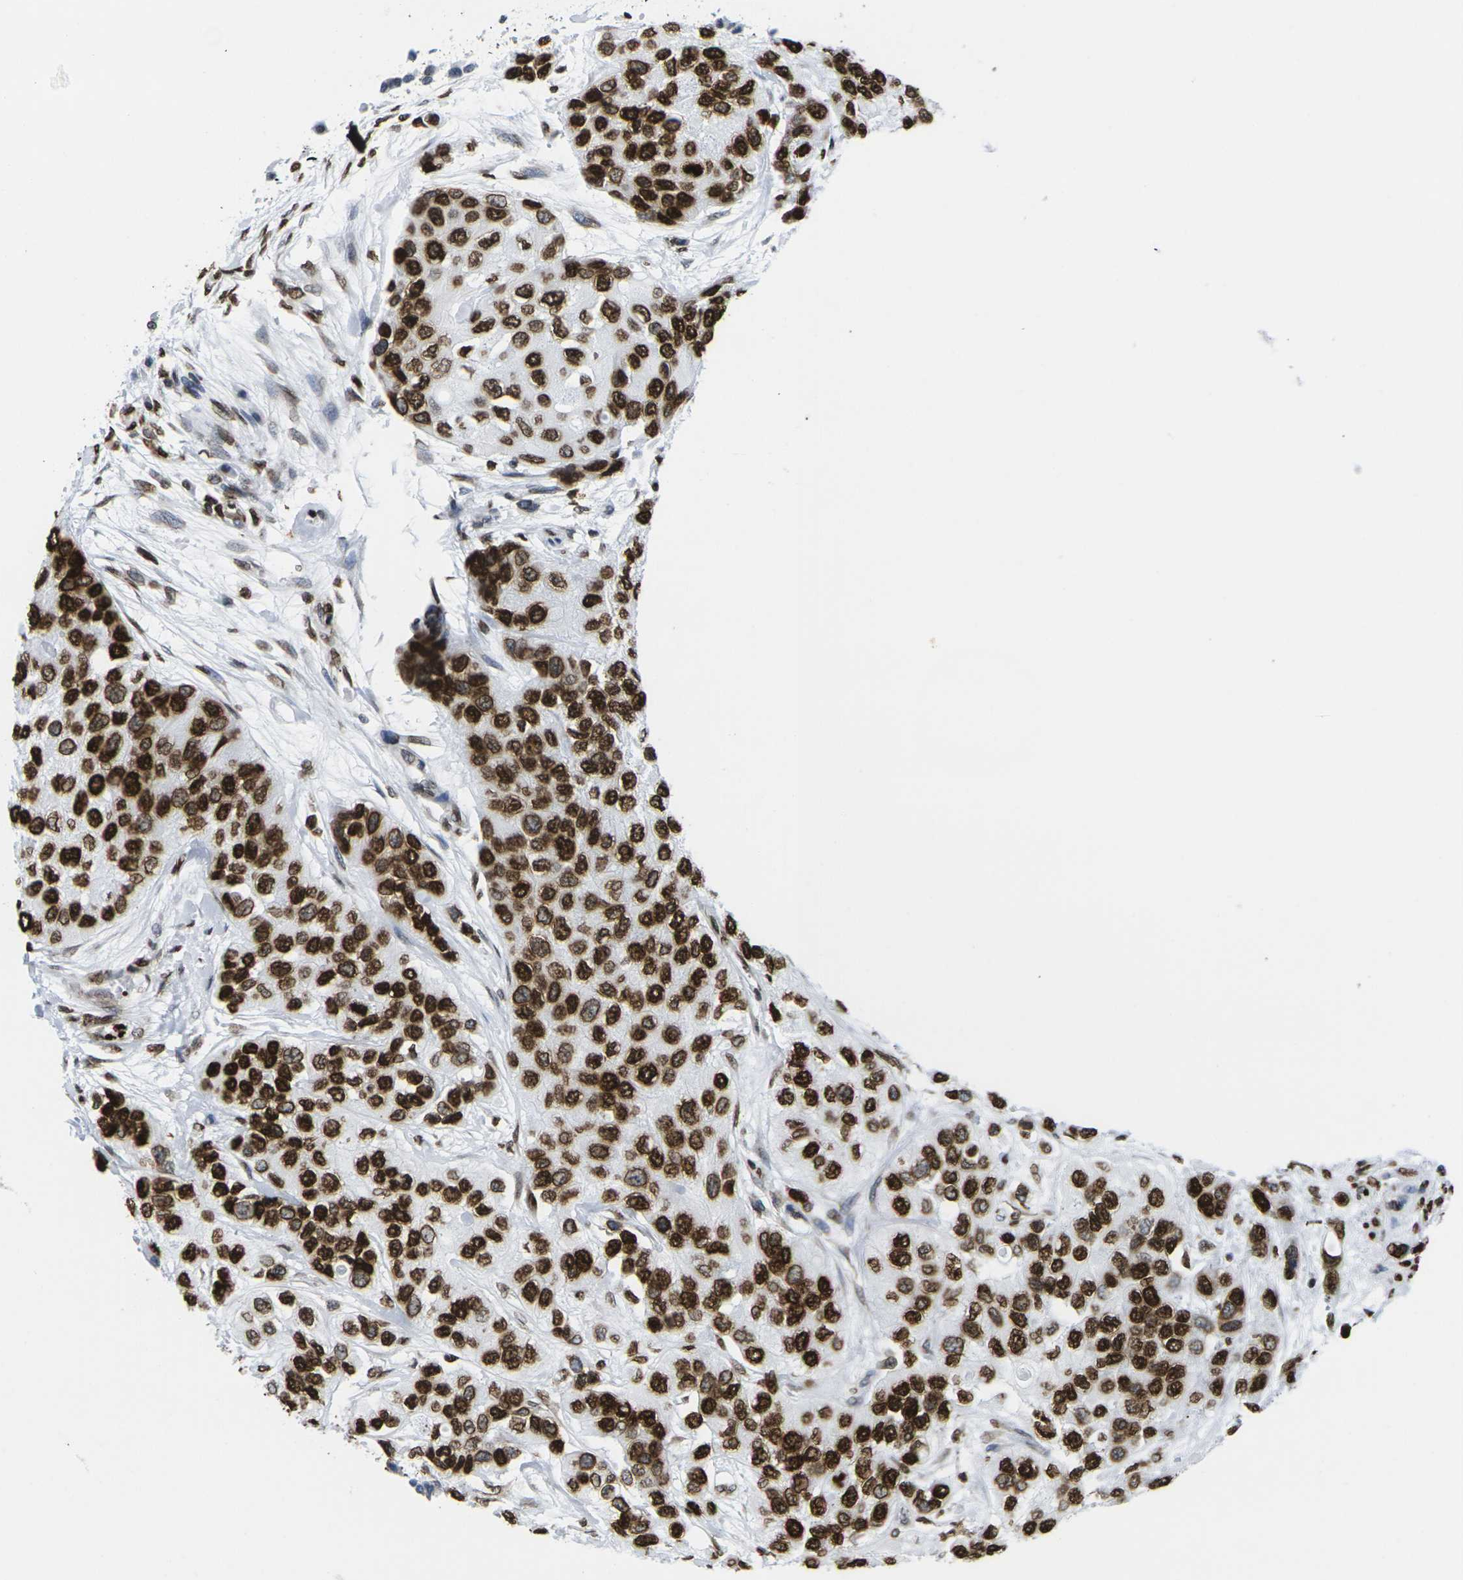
{"staining": {"intensity": "strong", "quantity": ">75%", "location": "cytoplasmic/membranous,nuclear"}, "tissue": "urothelial cancer", "cell_type": "Tumor cells", "image_type": "cancer", "snomed": [{"axis": "morphology", "description": "Urothelial carcinoma, High grade"}, {"axis": "topography", "description": "Urinary bladder"}], "caption": "Urothelial cancer tissue exhibits strong cytoplasmic/membranous and nuclear expression in approximately >75% of tumor cells, visualized by immunohistochemistry.", "gene": "H2AC21", "patient": {"sex": "female", "age": 56}}